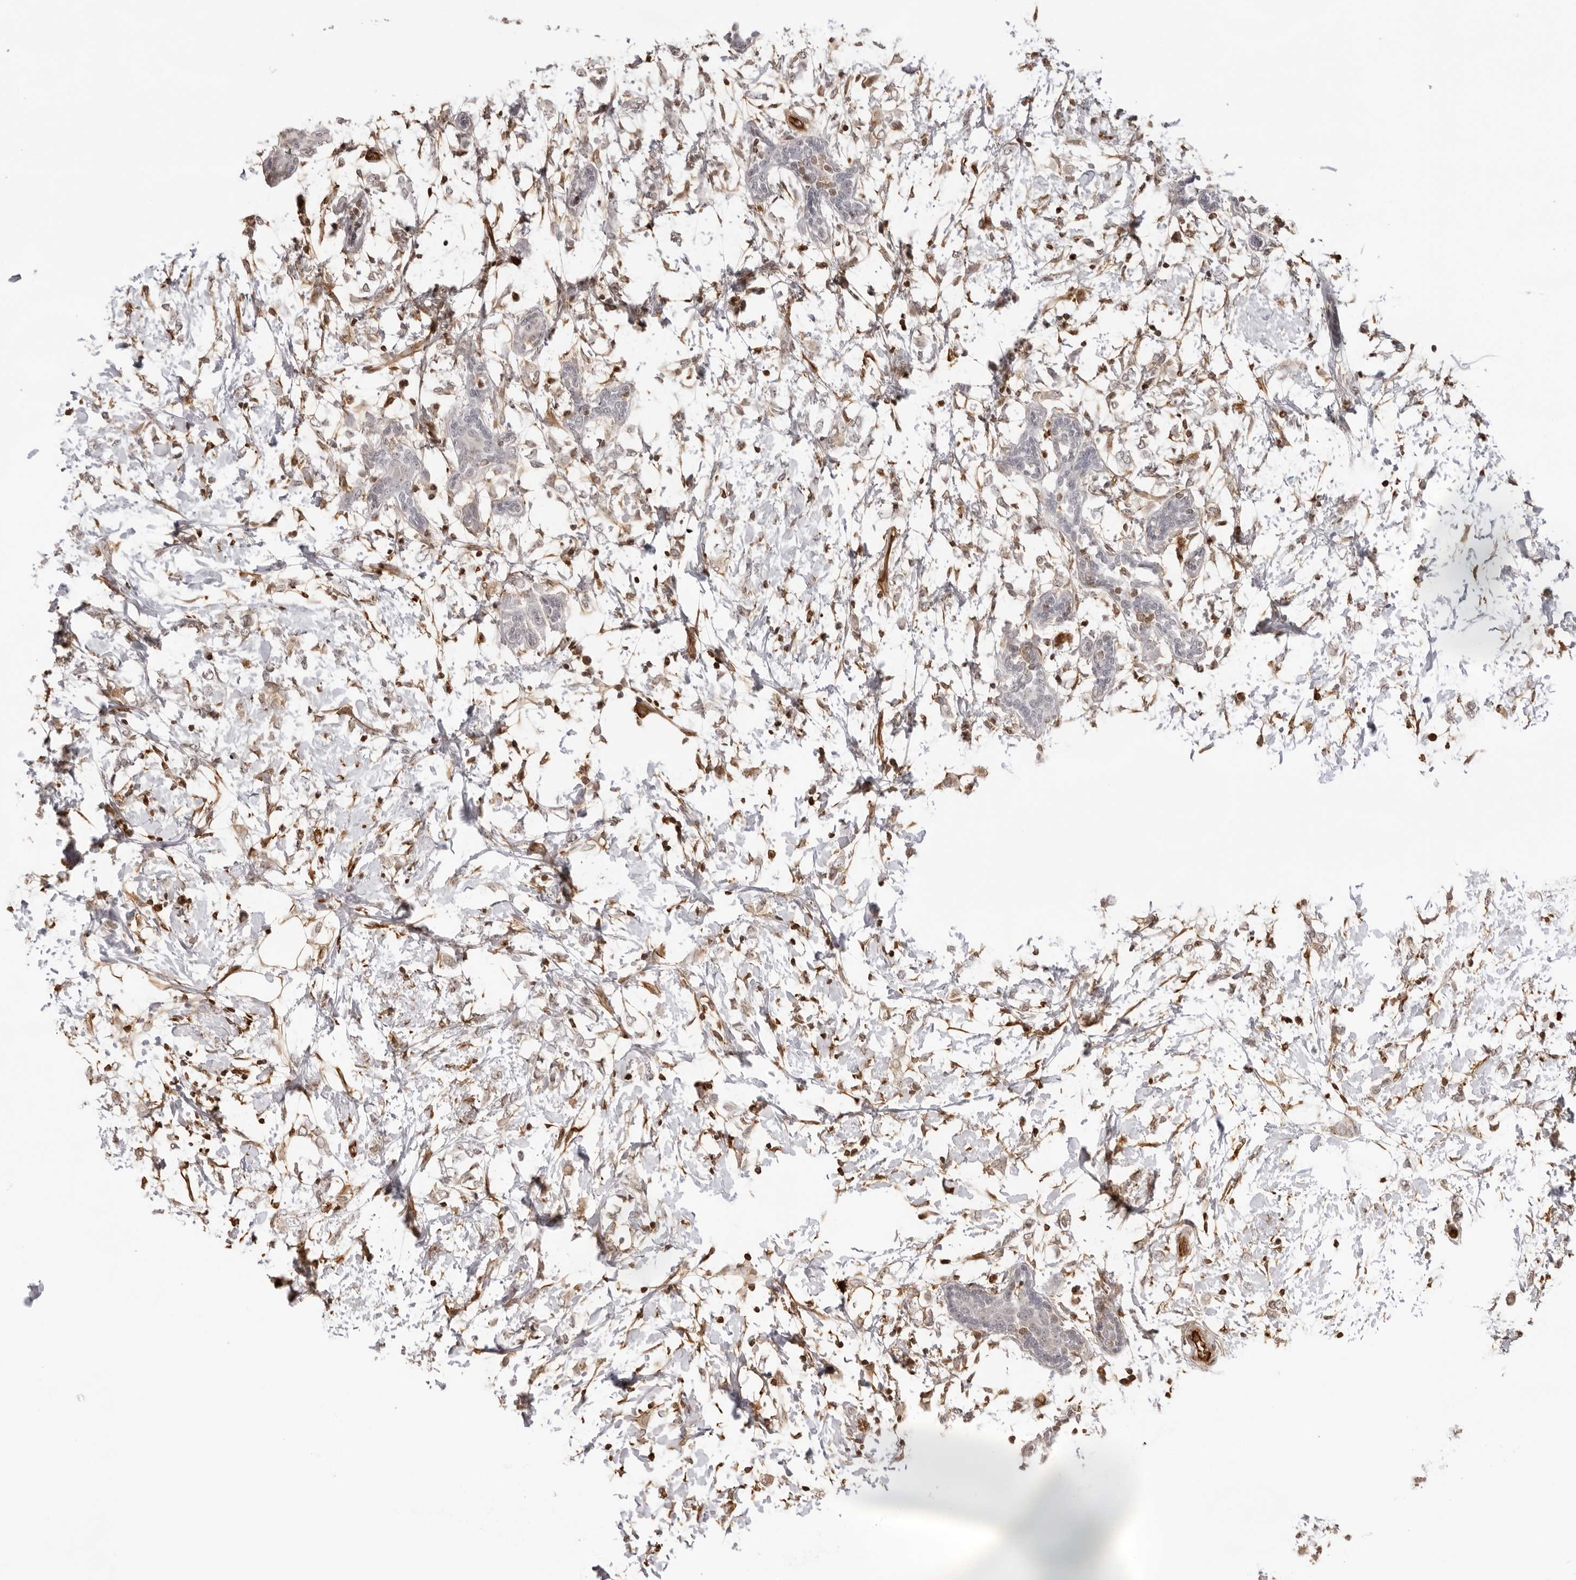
{"staining": {"intensity": "negative", "quantity": "none", "location": "none"}, "tissue": "breast cancer", "cell_type": "Tumor cells", "image_type": "cancer", "snomed": [{"axis": "morphology", "description": "Normal tissue, NOS"}, {"axis": "morphology", "description": "Lobular carcinoma"}, {"axis": "topography", "description": "Breast"}], "caption": "Human breast cancer (lobular carcinoma) stained for a protein using immunohistochemistry (IHC) displays no staining in tumor cells.", "gene": "DYNLT5", "patient": {"sex": "female", "age": 47}}